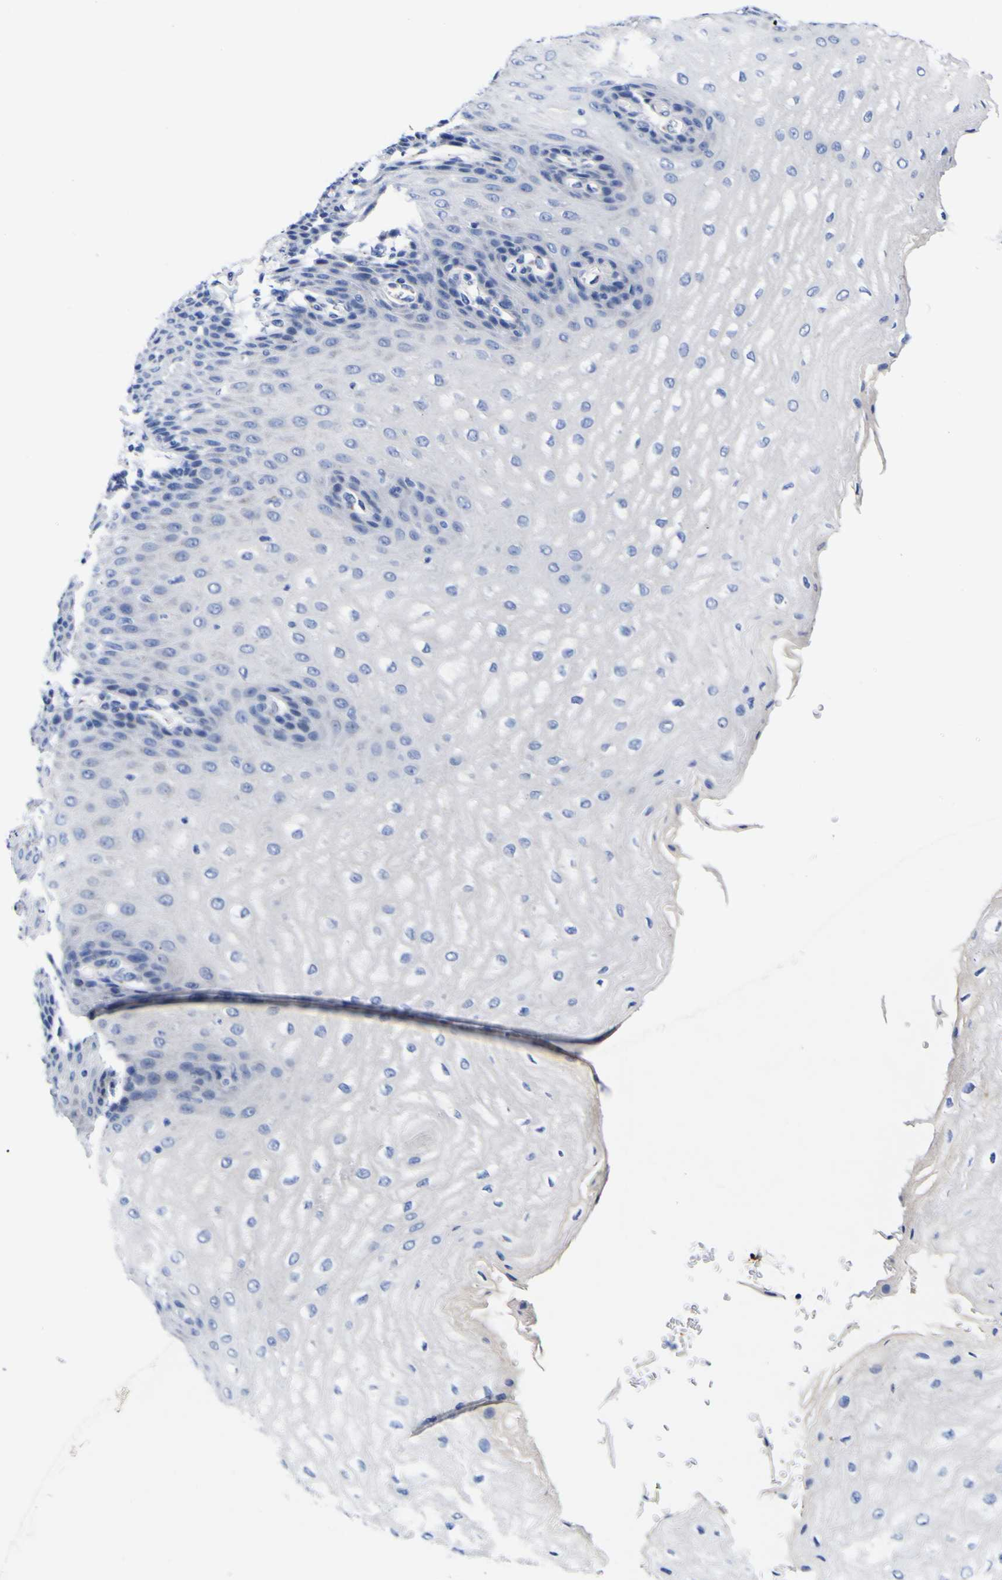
{"staining": {"intensity": "negative", "quantity": "none", "location": "none"}, "tissue": "esophagus", "cell_type": "Squamous epithelial cells", "image_type": "normal", "snomed": [{"axis": "morphology", "description": "Normal tissue, NOS"}, {"axis": "topography", "description": "Esophagus"}], "caption": "This histopathology image is of unremarkable esophagus stained with IHC to label a protein in brown with the nuclei are counter-stained blue. There is no expression in squamous epithelial cells.", "gene": "GOLM1", "patient": {"sex": "male", "age": 54}}